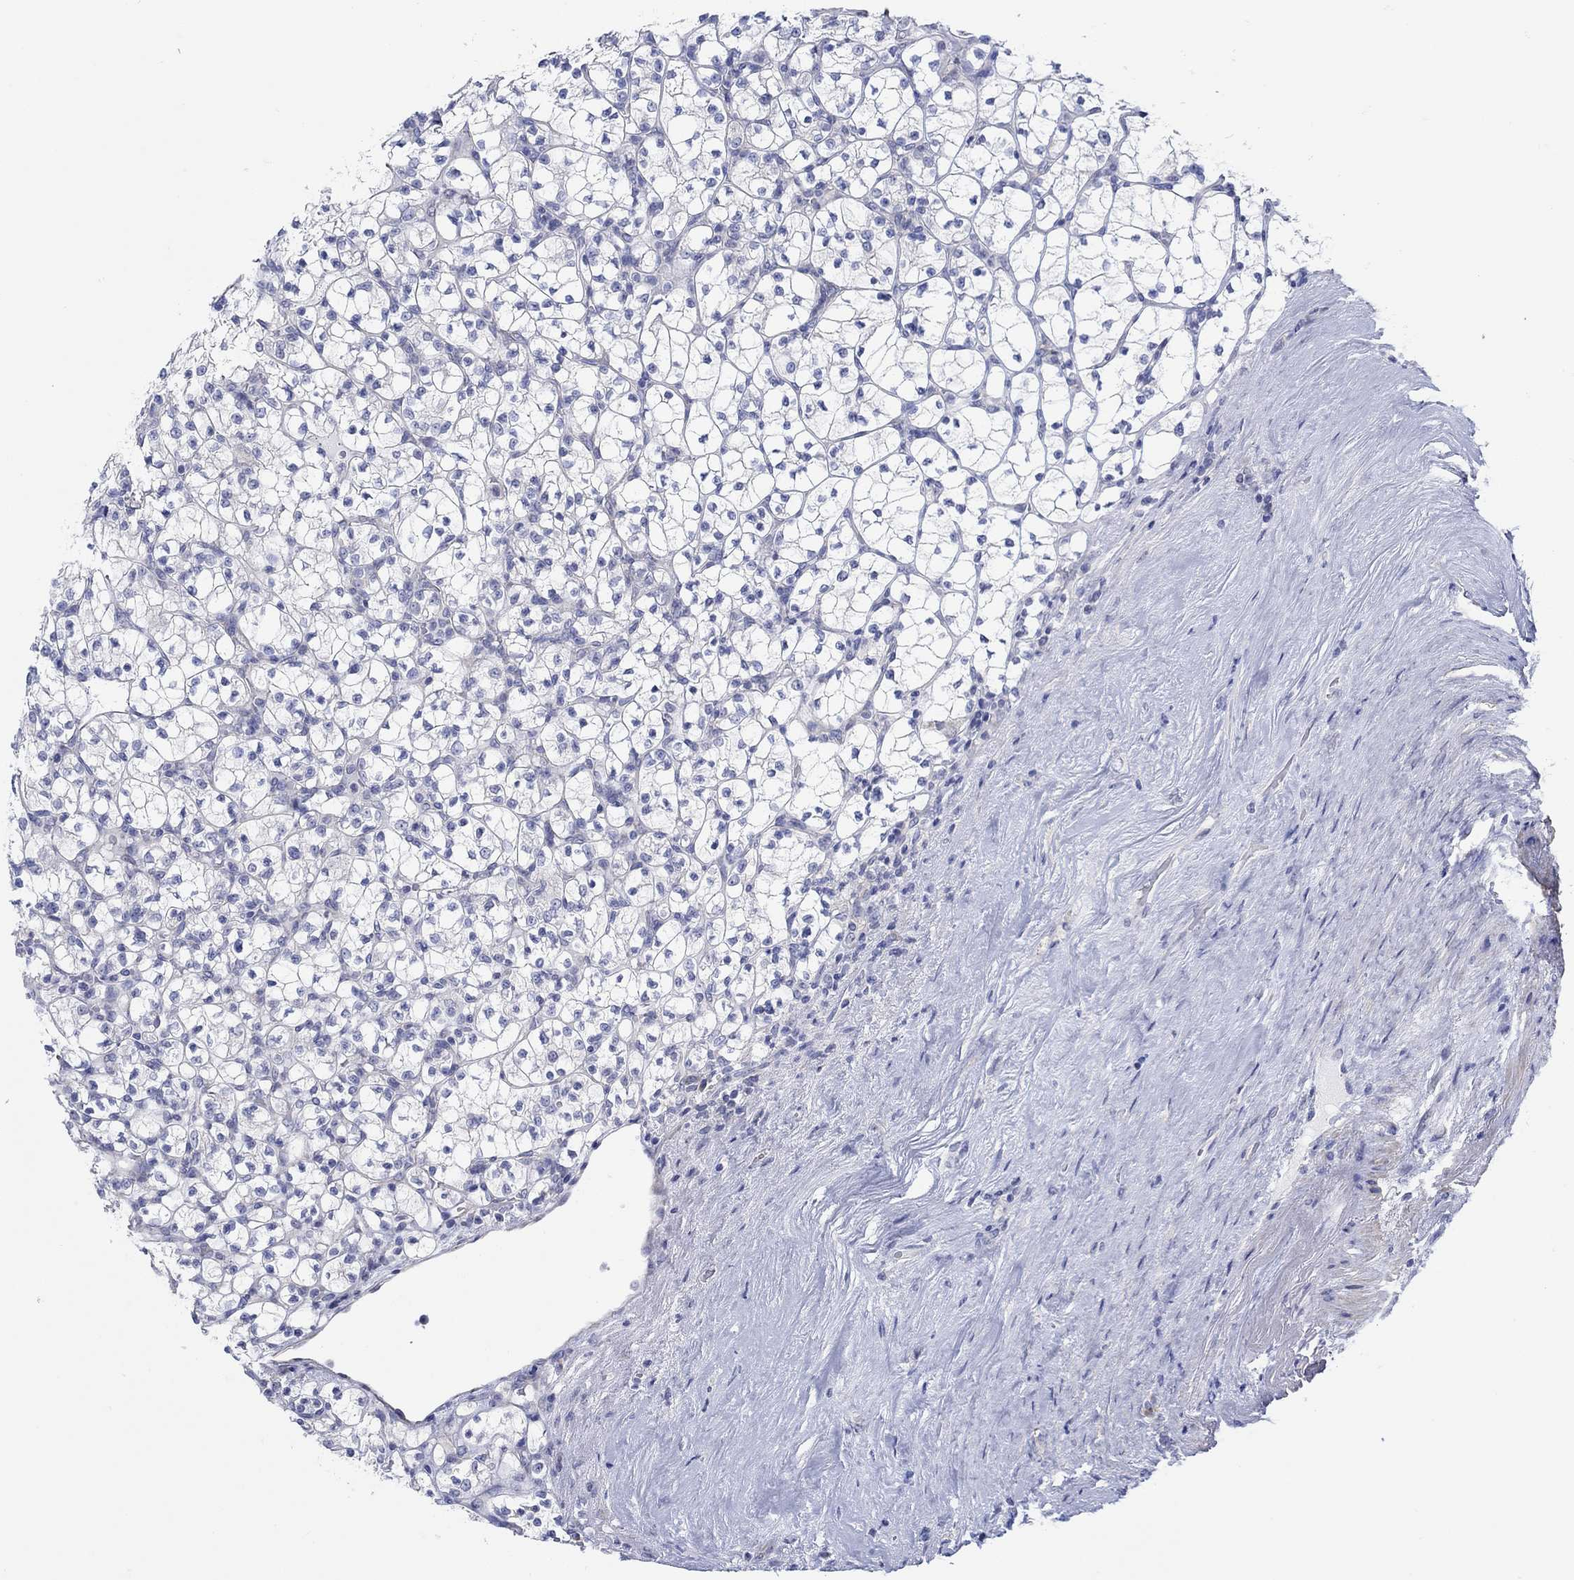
{"staining": {"intensity": "negative", "quantity": "none", "location": "none"}, "tissue": "renal cancer", "cell_type": "Tumor cells", "image_type": "cancer", "snomed": [{"axis": "morphology", "description": "Adenocarcinoma, NOS"}, {"axis": "topography", "description": "Kidney"}], "caption": "Human renal cancer stained for a protein using IHC exhibits no staining in tumor cells.", "gene": "KRT222", "patient": {"sex": "female", "age": 89}}